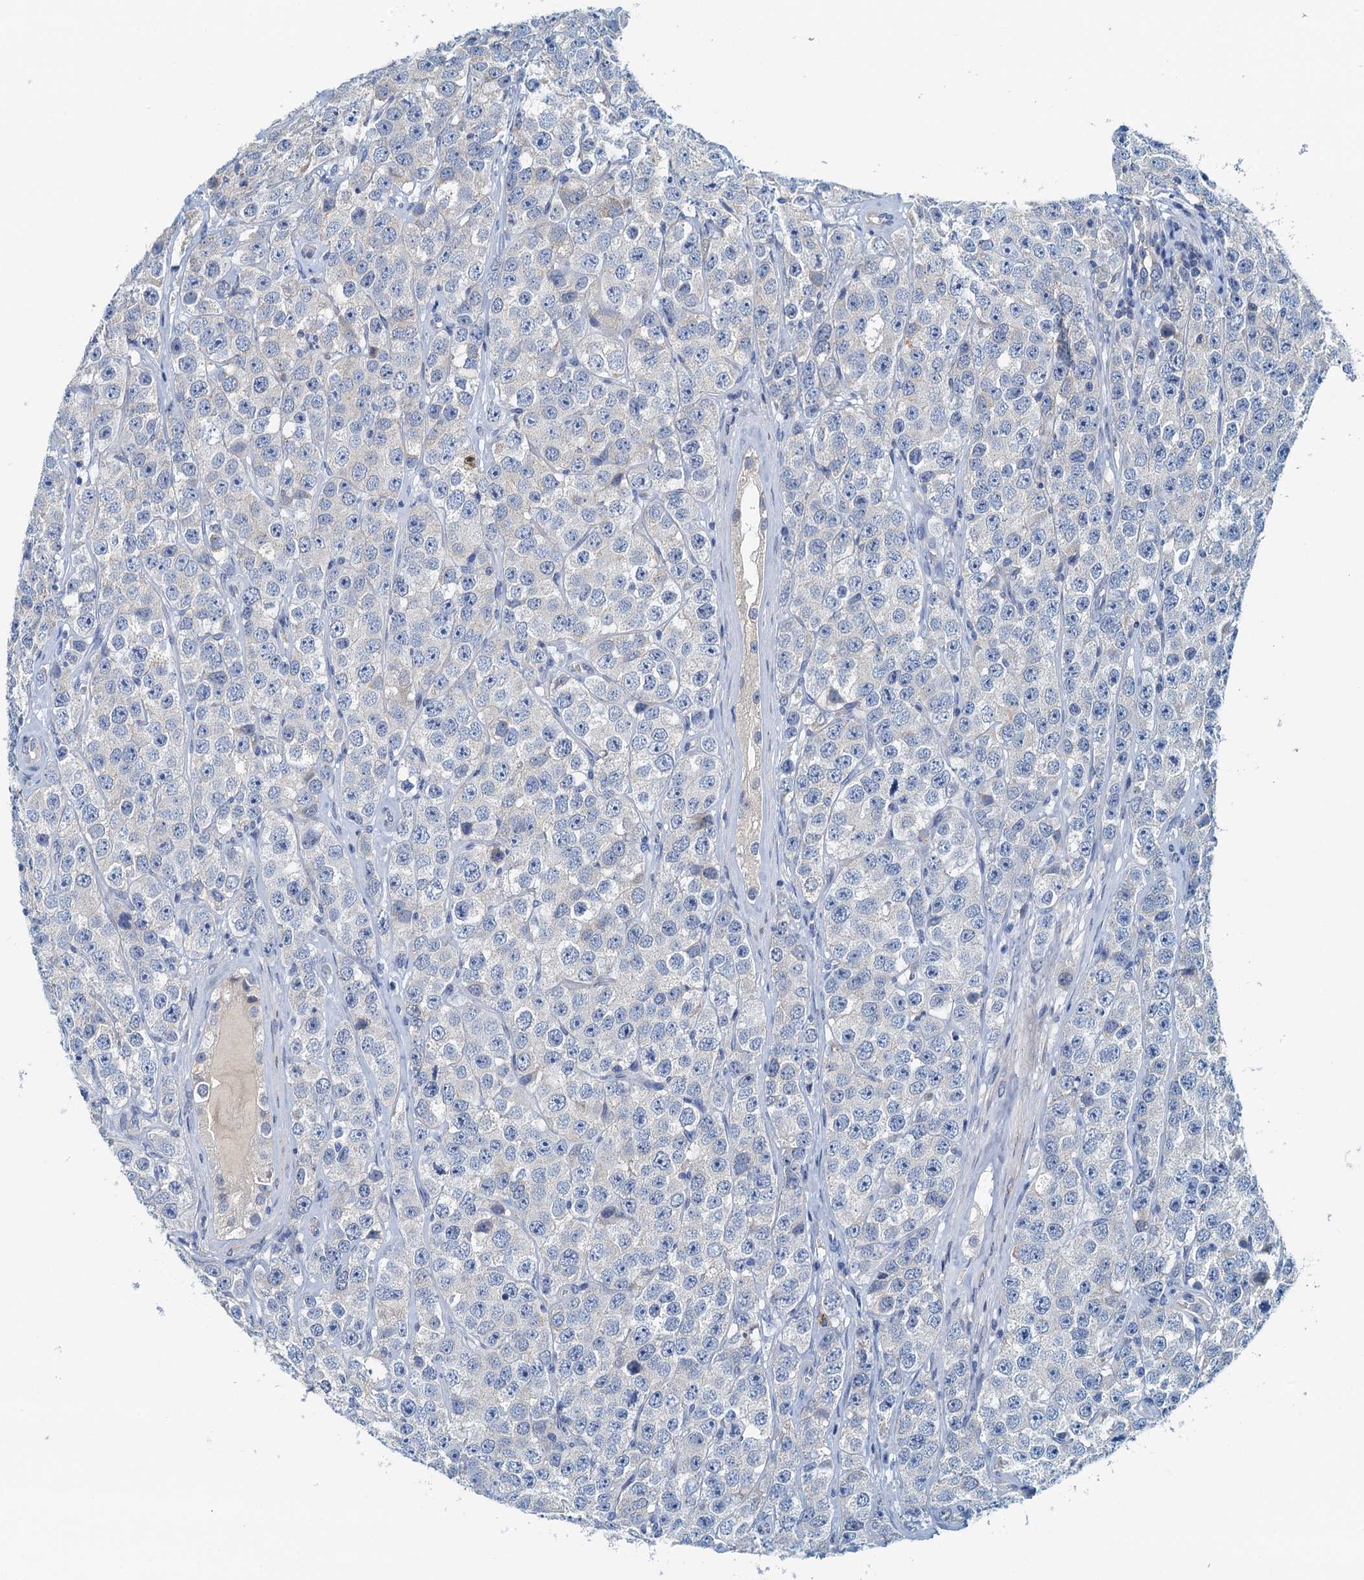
{"staining": {"intensity": "negative", "quantity": "none", "location": "none"}, "tissue": "testis cancer", "cell_type": "Tumor cells", "image_type": "cancer", "snomed": [{"axis": "morphology", "description": "Seminoma, NOS"}, {"axis": "topography", "description": "Testis"}], "caption": "Protein analysis of testis cancer reveals no significant positivity in tumor cells.", "gene": "DTD1", "patient": {"sex": "male", "age": 28}}